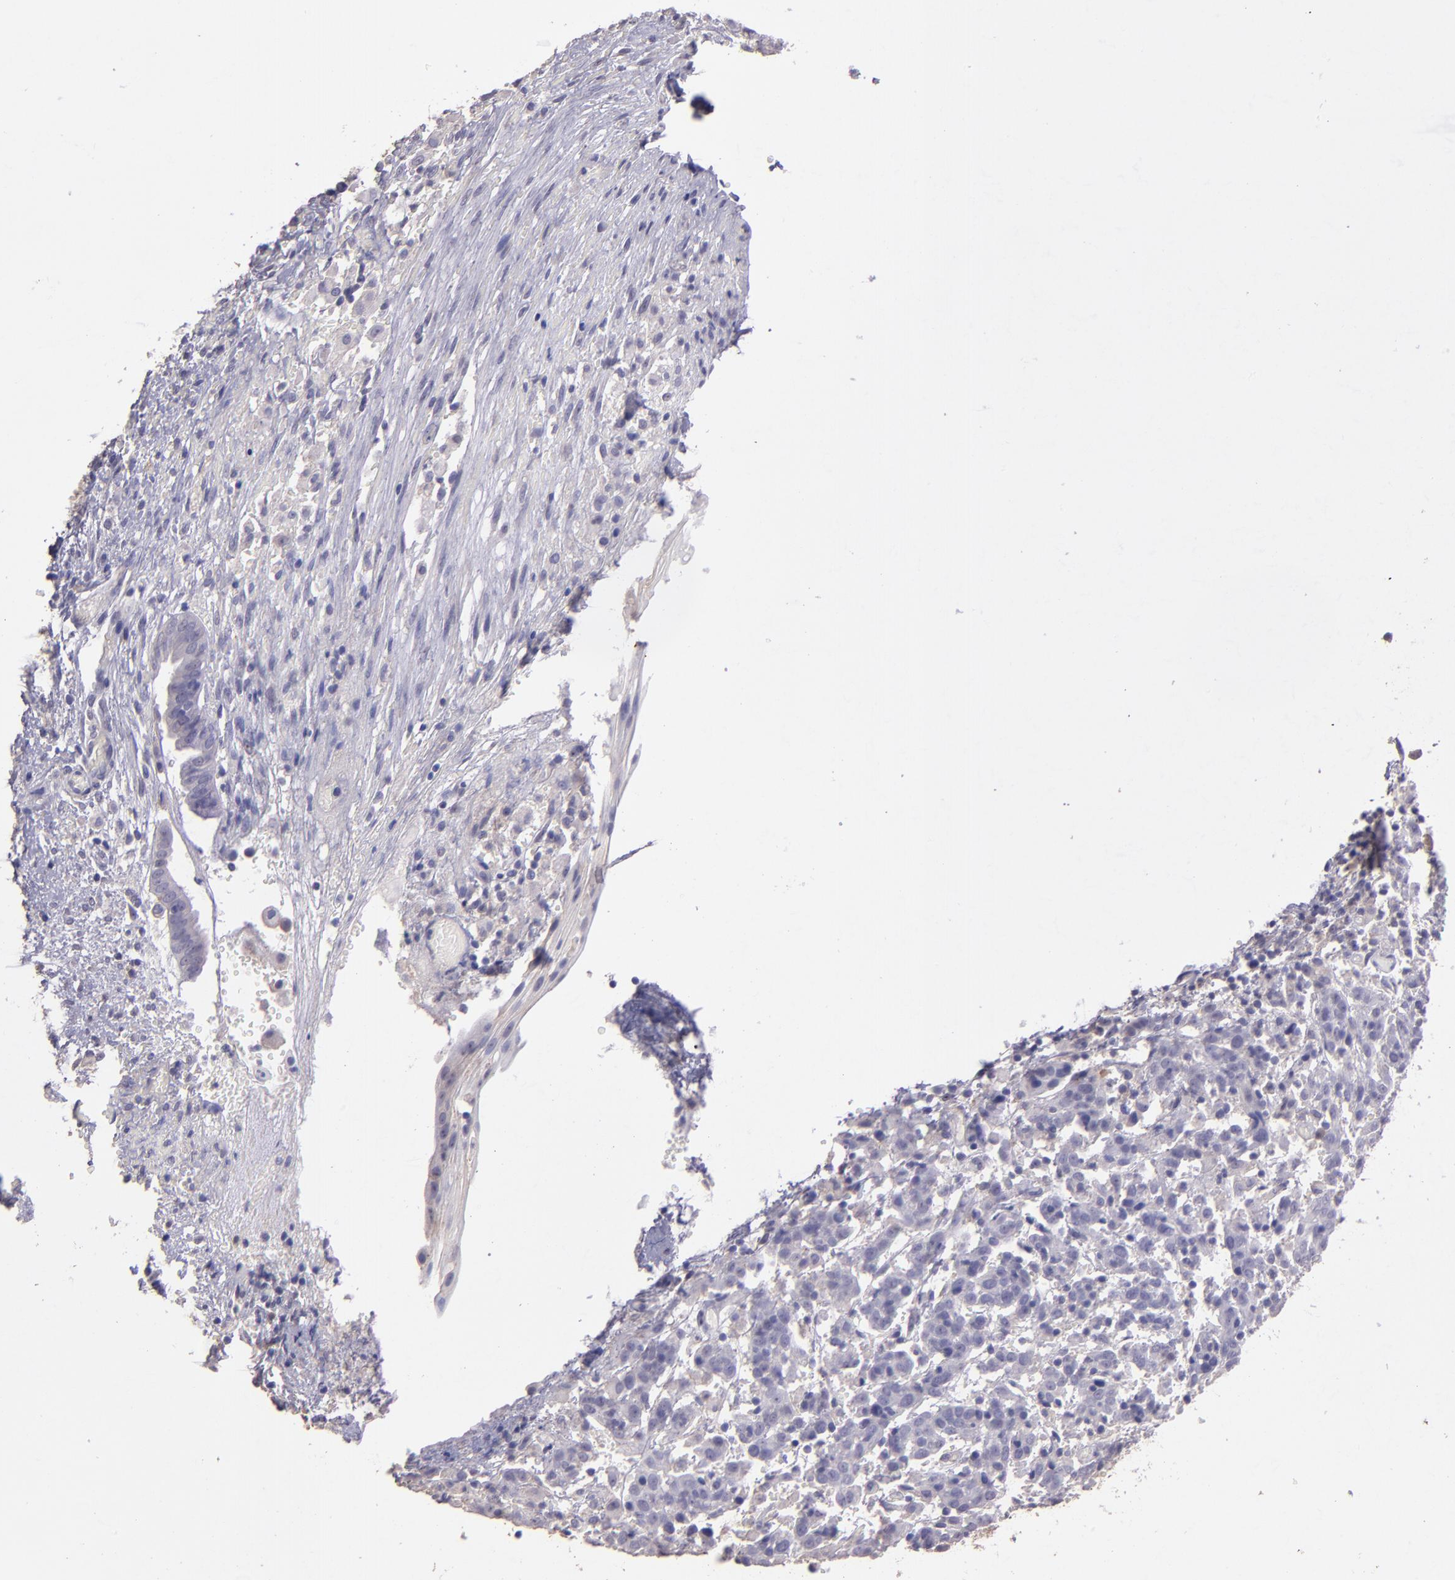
{"staining": {"intensity": "negative", "quantity": "none", "location": "none"}, "tissue": "cervical cancer", "cell_type": "Tumor cells", "image_type": "cancer", "snomed": [{"axis": "morphology", "description": "Normal tissue, NOS"}, {"axis": "morphology", "description": "Squamous cell carcinoma, NOS"}, {"axis": "topography", "description": "Cervix"}], "caption": "A micrograph of human cervical cancer (squamous cell carcinoma) is negative for staining in tumor cells. (DAB IHC, high magnification).", "gene": "PAPPA", "patient": {"sex": "female", "age": 67}}